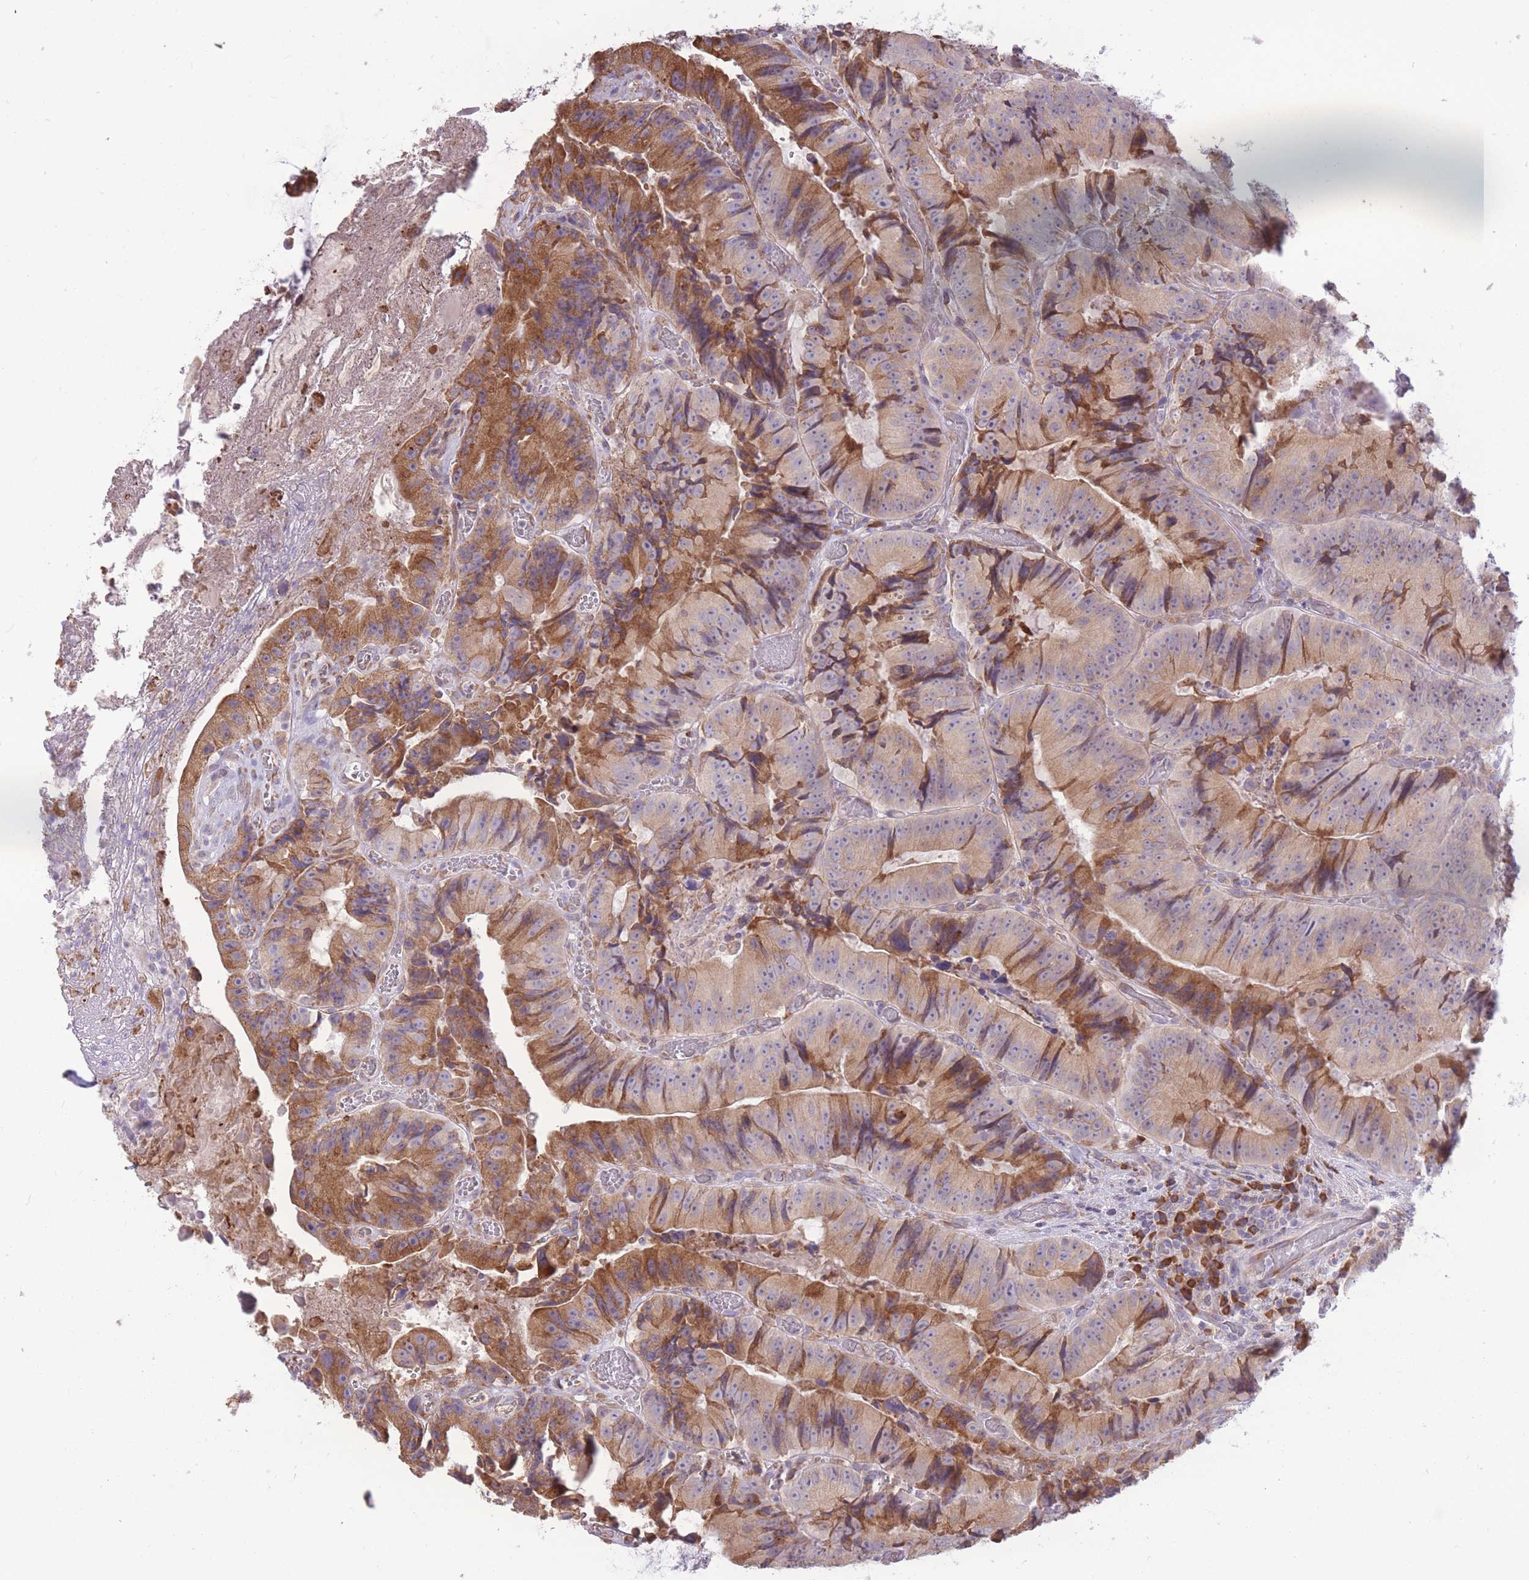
{"staining": {"intensity": "moderate", "quantity": ">75%", "location": "cytoplasmic/membranous"}, "tissue": "colorectal cancer", "cell_type": "Tumor cells", "image_type": "cancer", "snomed": [{"axis": "morphology", "description": "Adenocarcinoma, NOS"}, {"axis": "topography", "description": "Colon"}], "caption": "Immunohistochemistry (IHC) histopathology image of human colorectal adenocarcinoma stained for a protein (brown), which displays medium levels of moderate cytoplasmic/membranous staining in about >75% of tumor cells.", "gene": "TRAPPC5", "patient": {"sex": "female", "age": 86}}